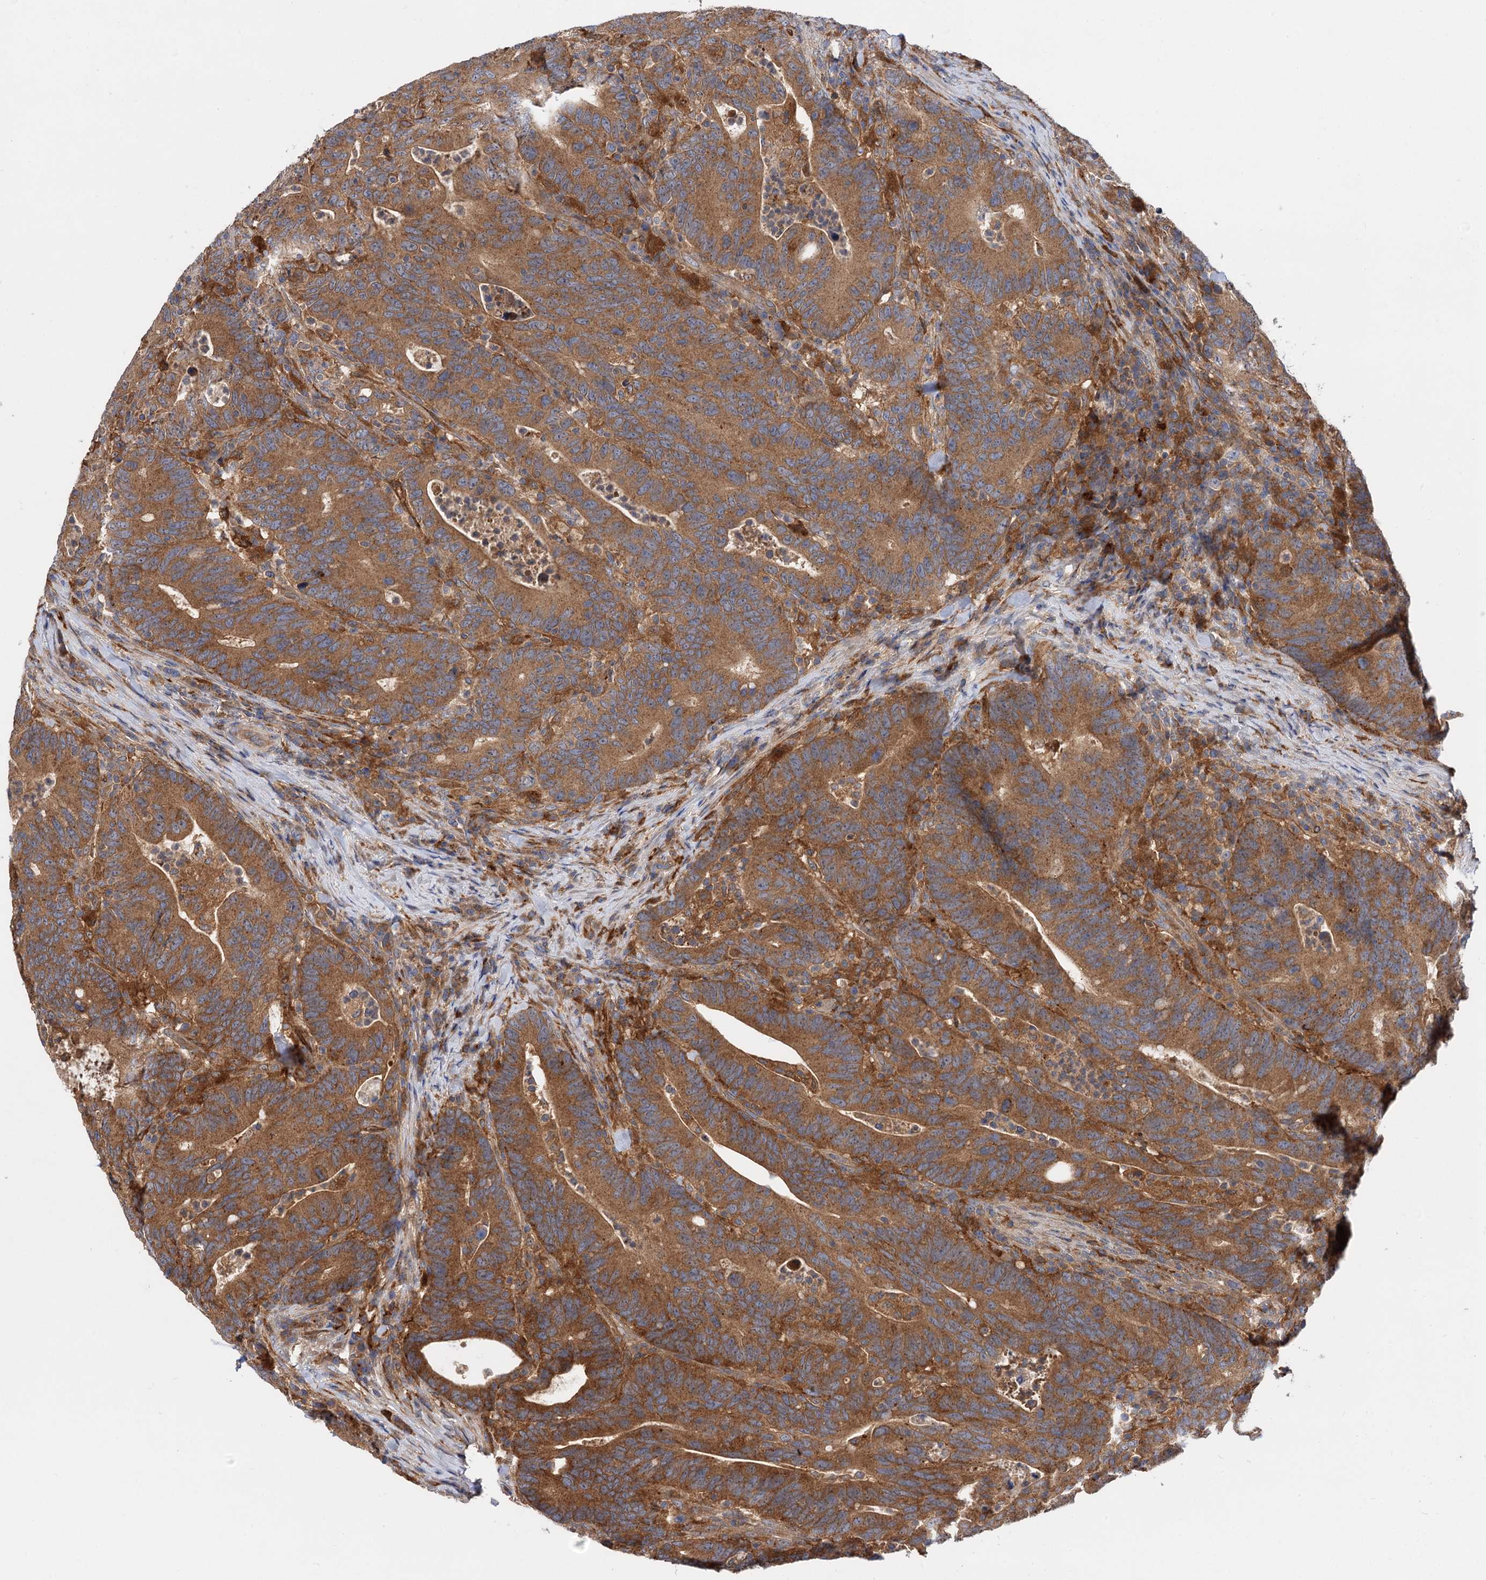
{"staining": {"intensity": "moderate", "quantity": ">75%", "location": "cytoplasmic/membranous"}, "tissue": "colorectal cancer", "cell_type": "Tumor cells", "image_type": "cancer", "snomed": [{"axis": "morphology", "description": "Adenocarcinoma, NOS"}, {"axis": "topography", "description": "Colon"}], "caption": "This image exhibits immunohistochemistry (IHC) staining of colorectal adenocarcinoma, with medium moderate cytoplasmic/membranous staining in approximately >75% of tumor cells.", "gene": "PATL1", "patient": {"sex": "female", "age": 66}}